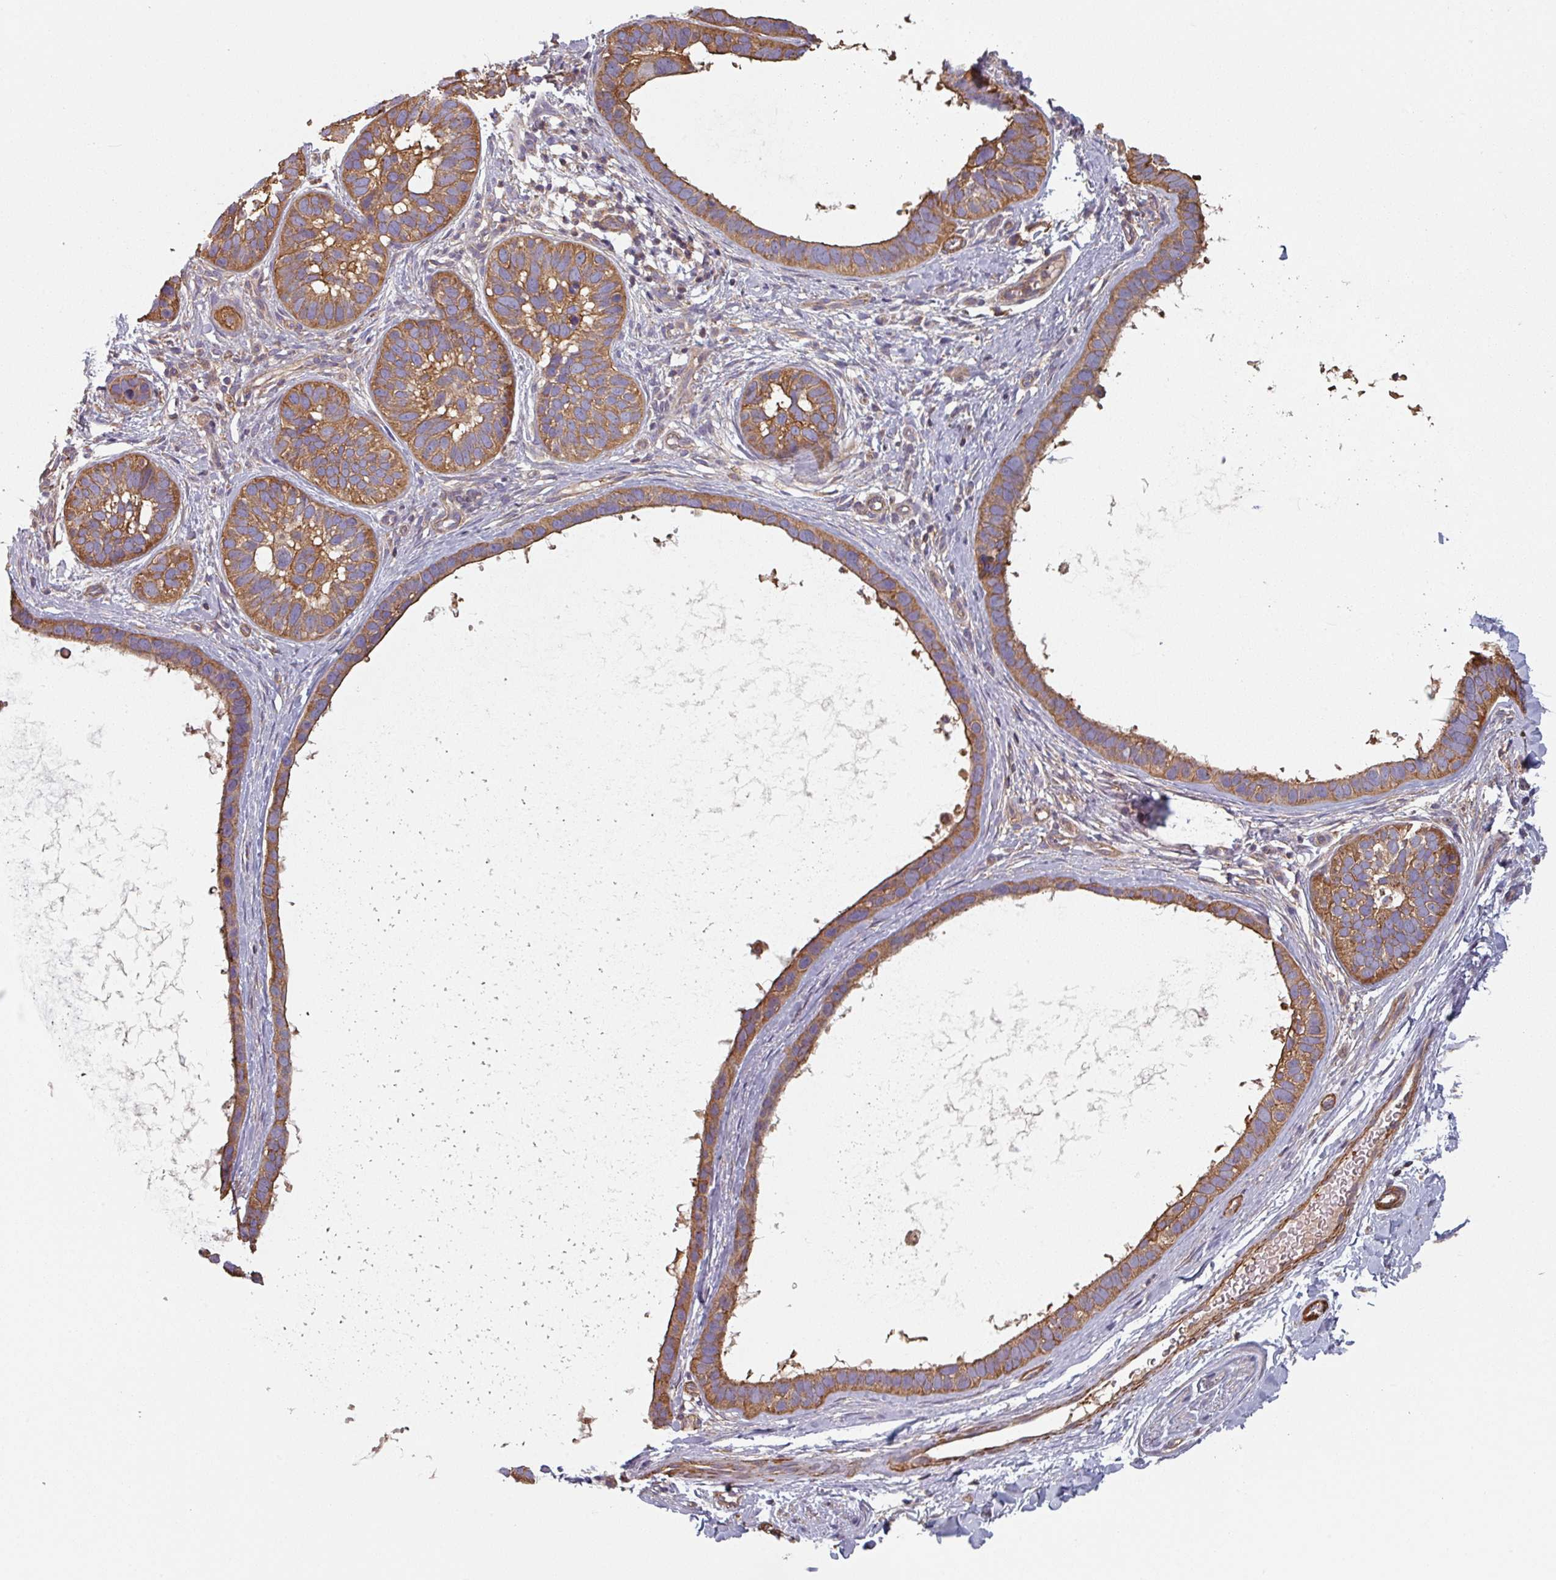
{"staining": {"intensity": "moderate", "quantity": ">75%", "location": "cytoplasmic/membranous"}, "tissue": "skin cancer", "cell_type": "Tumor cells", "image_type": "cancer", "snomed": [{"axis": "morphology", "description": "Basal cell carcinoma"}, {"axis": "topography", "description": "Skin"}], "caption": "Human skin cancer (basal cell carcinoma) stained with a brown dye reveals moderate cytoplasmic/membranous positive expression in approximately >75% of tumor cells.", "gene": "GSTA4", "patient": {"sex": "male", "age": 62}}